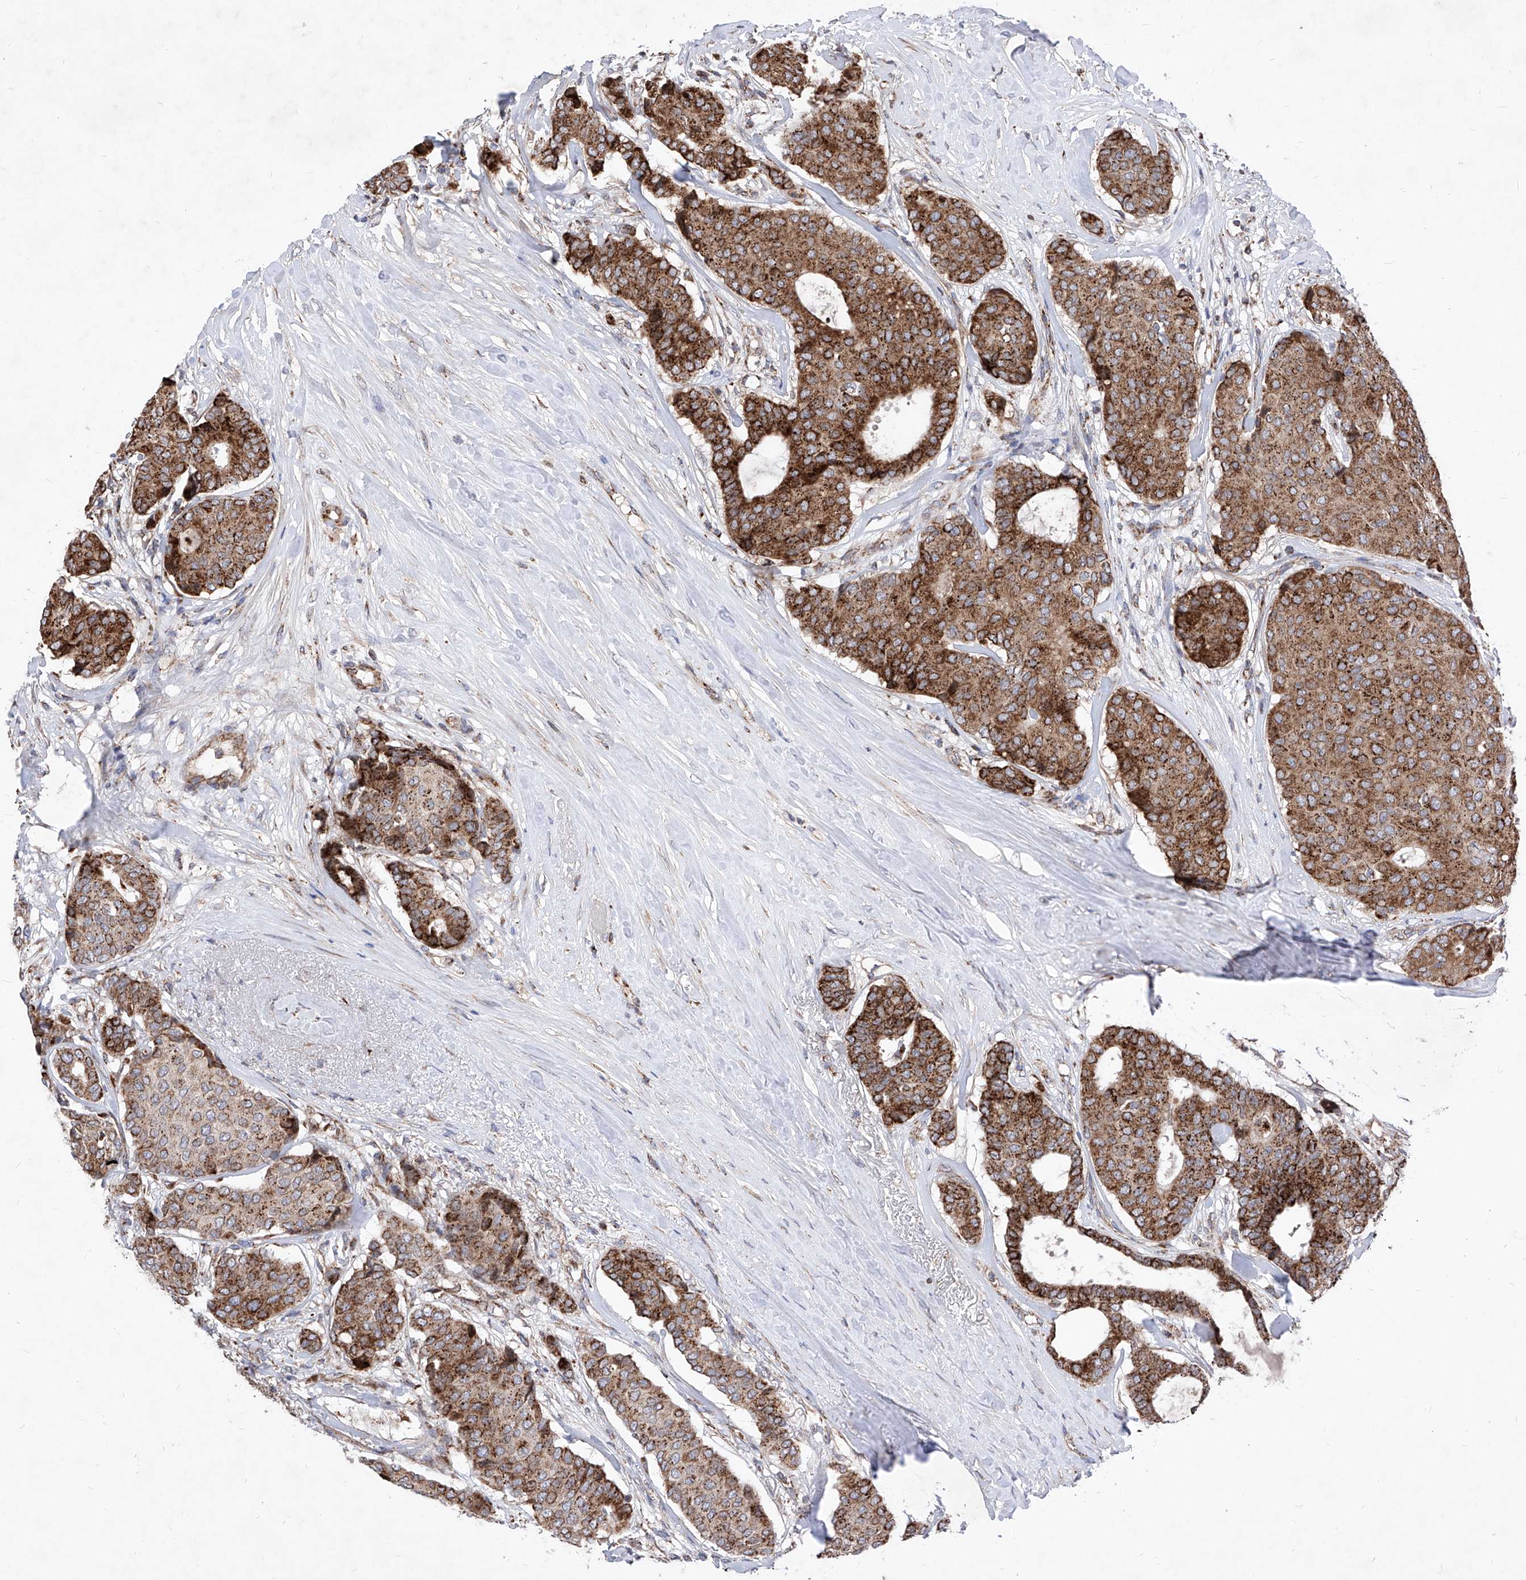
{"staining": {"intensity": "strong", "quantity": ">75%", "location": "cytoplasmic/membranous"}, "tissue": "breast cancer", "cell_type": "Tumor cells", "image_type": "cancer", "snomed": [{"axis": "morphology", "description": "Duct carcinoma"}, {"axis": "topography", "description": "Breast"}], "caption": "Immunohistochemical staining of human intraductal carcinoma (breast) reveals high levels of strong cytoplasmic/membranous staining in approximately >75% of tumor cells.", "gene": "SEMA6A", "patient": {"sex": "female", "age": 75}}